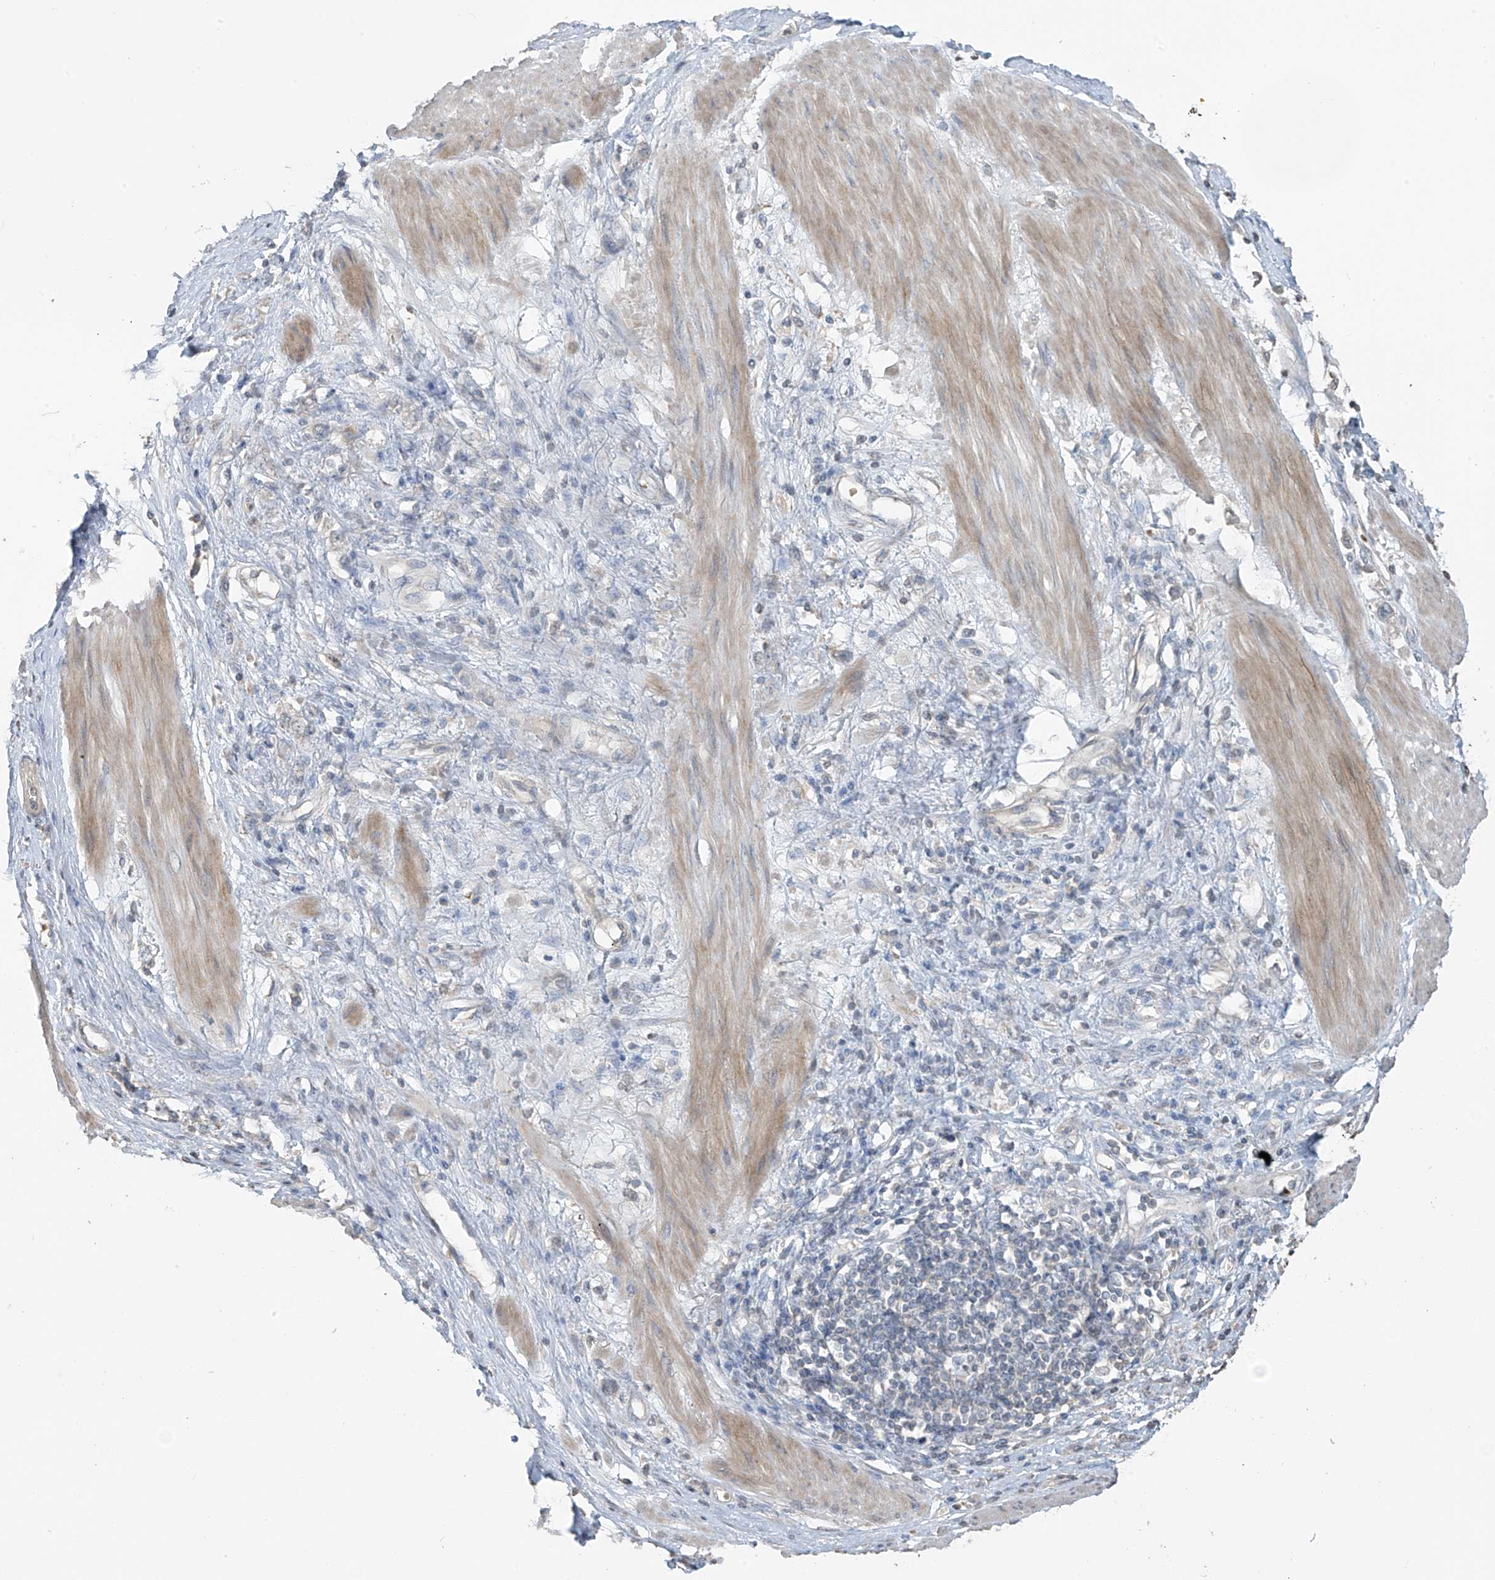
{"staining": {"intensity": "negative", "quantity": "none", "location": "none"}, "tissue": "stomach cancer", "cell_type": "Tumor cells", "image_type": "cancer", "snomed": [{"axis": "morphology", "description": "Adenocarcinoma, NOS"}, {"axis": "topography", "description": "Stomach"}], "caption": "This is an IHC histopathology image of stomach adenocarcinoma. There is no staining in tumor cells.", "gene": "HOXA11", "patient": {"sex": "female", "age": 76}}